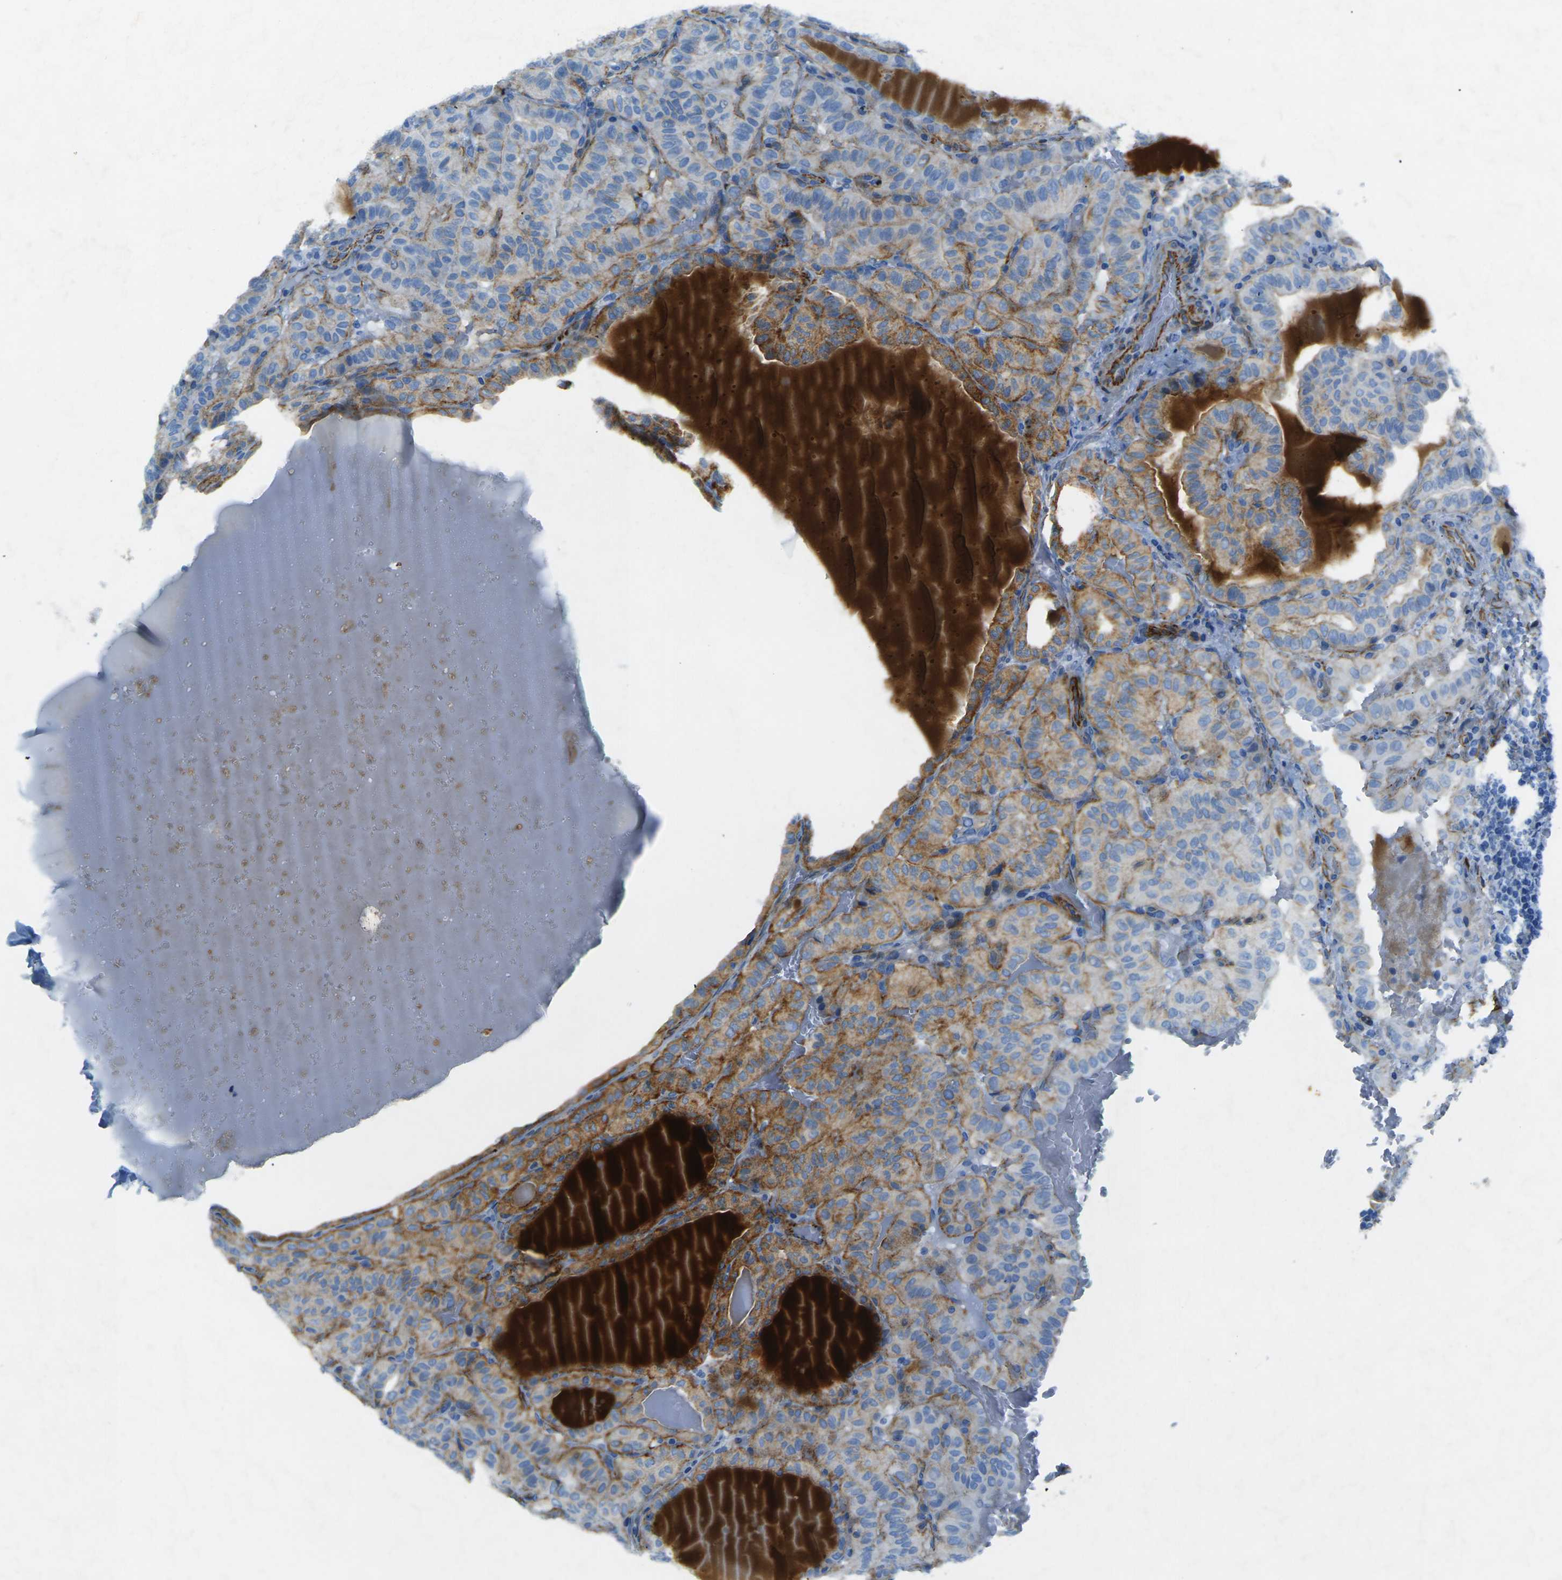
{"staining": {"intensity": "moderate", "quantity": "25%-75%", "location": "cytoplasmic/membranous"}, "tissue": "thyroid cancer", "cell_type": "Tumor cells", "image_type": "cancer", "snomed": [{"axis": "morphology", "description": "Papillary adenocarcinoma, NOS"}, {"axis": "topography", "description": "Thyroid gland"}], "caption": "This histopathology image shows IHC staining of human thyroid cancer (papillary adenocarcinoma), with medium moderate cytoplasmic/membranous staining in approximately 25%-75% of tumor cells.", "gene": "SORT1", "patient": {"sex": "male", "age": 77}}